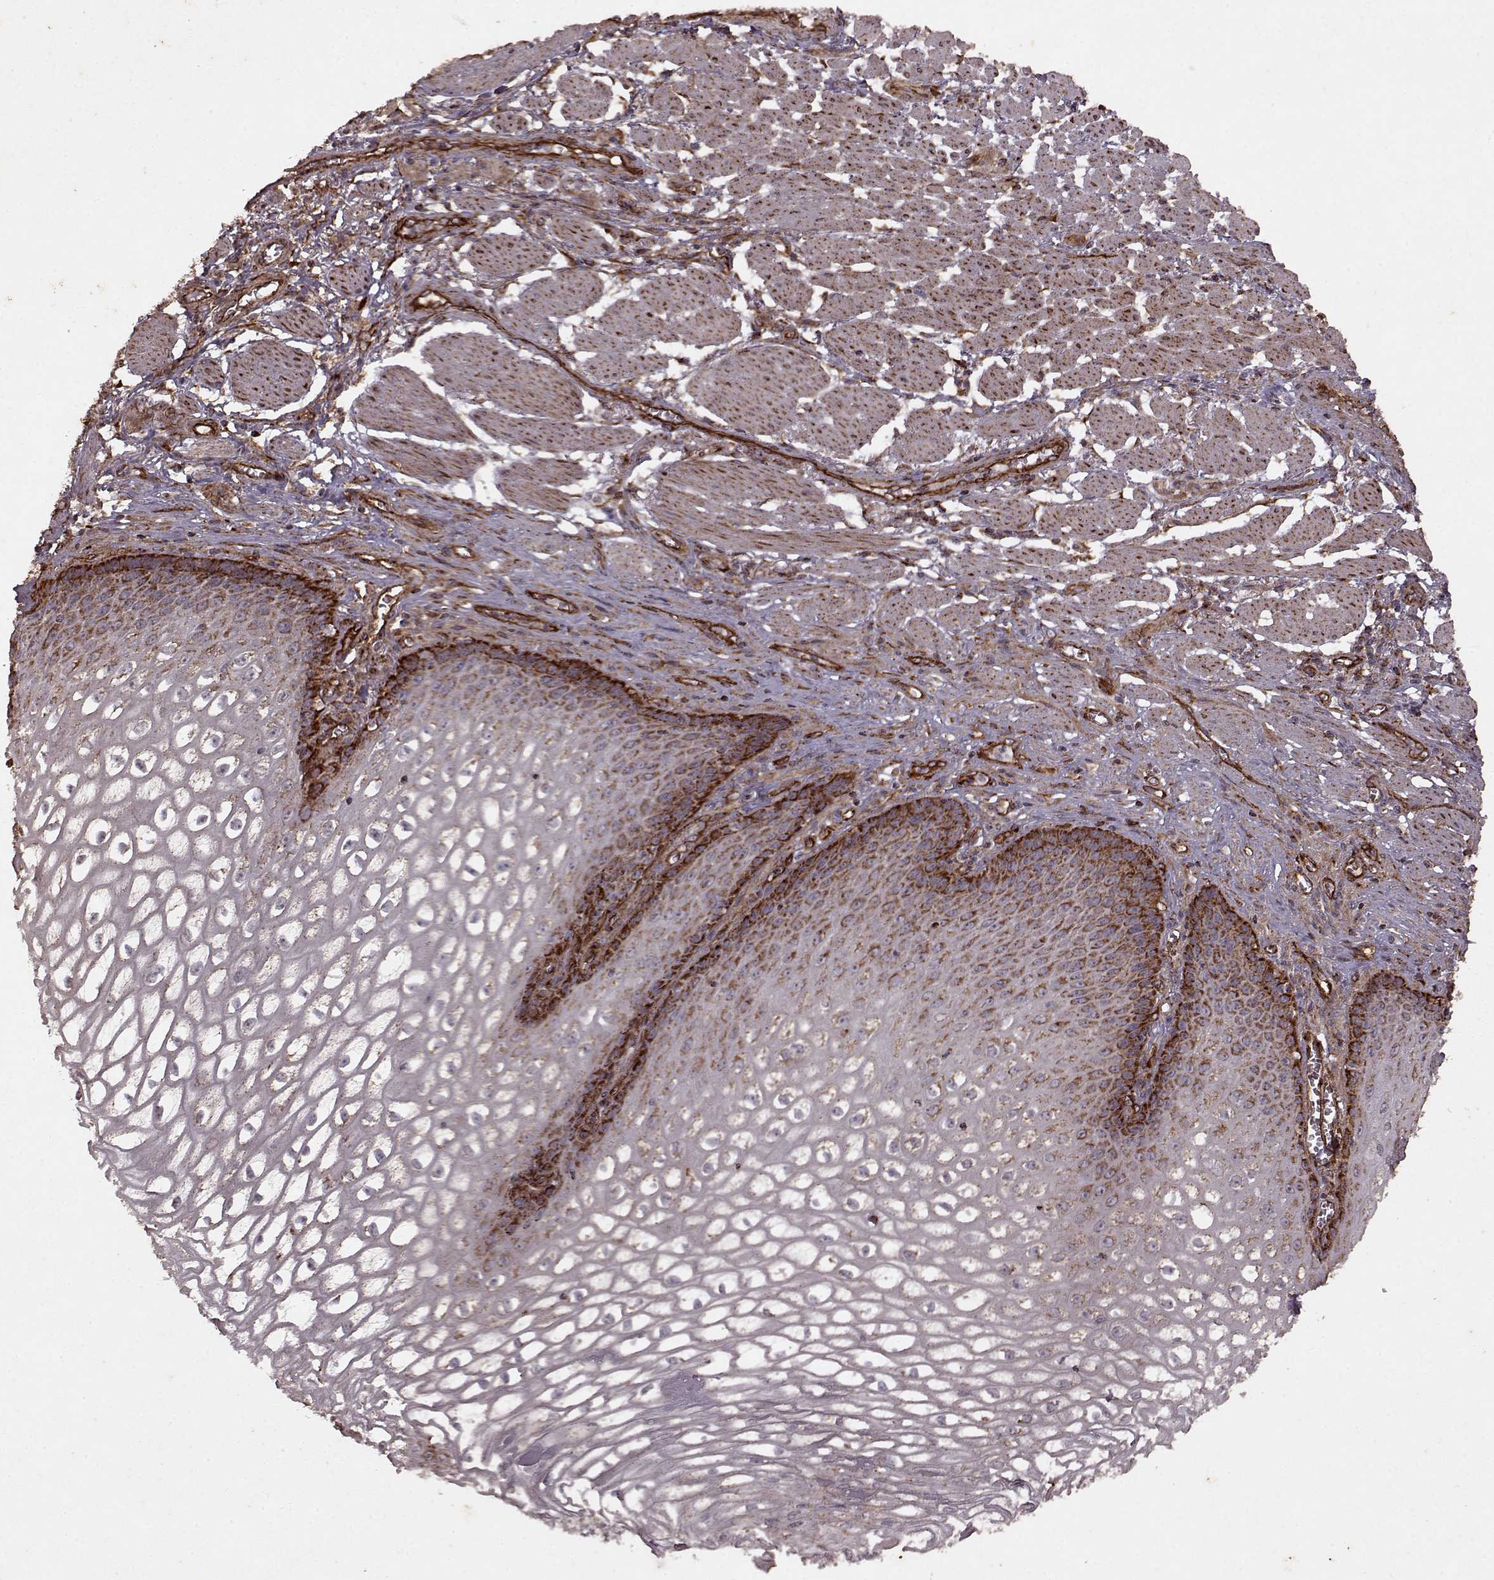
{"staining": {"intensity": "strong", "quantity": "<25%", "location": "cytoplasmic/membranous"}, "tissue": "esophagus", "cell_type": "Squamous epithelial cells", "image_type": "normal", "snomed": [{"axis": "morphology", "description": "Normal tissue, NOS"}, {"axis": "topography", "description": "Esophagus"}], "caption": "Protein expression analysis of normal esophagus displays strong cytoplasmic/membranous expression in about <25% of squamous epithelial cells.", "gene": "ENSG00000285130", "patient": {"sex": "male", "age": 58}}